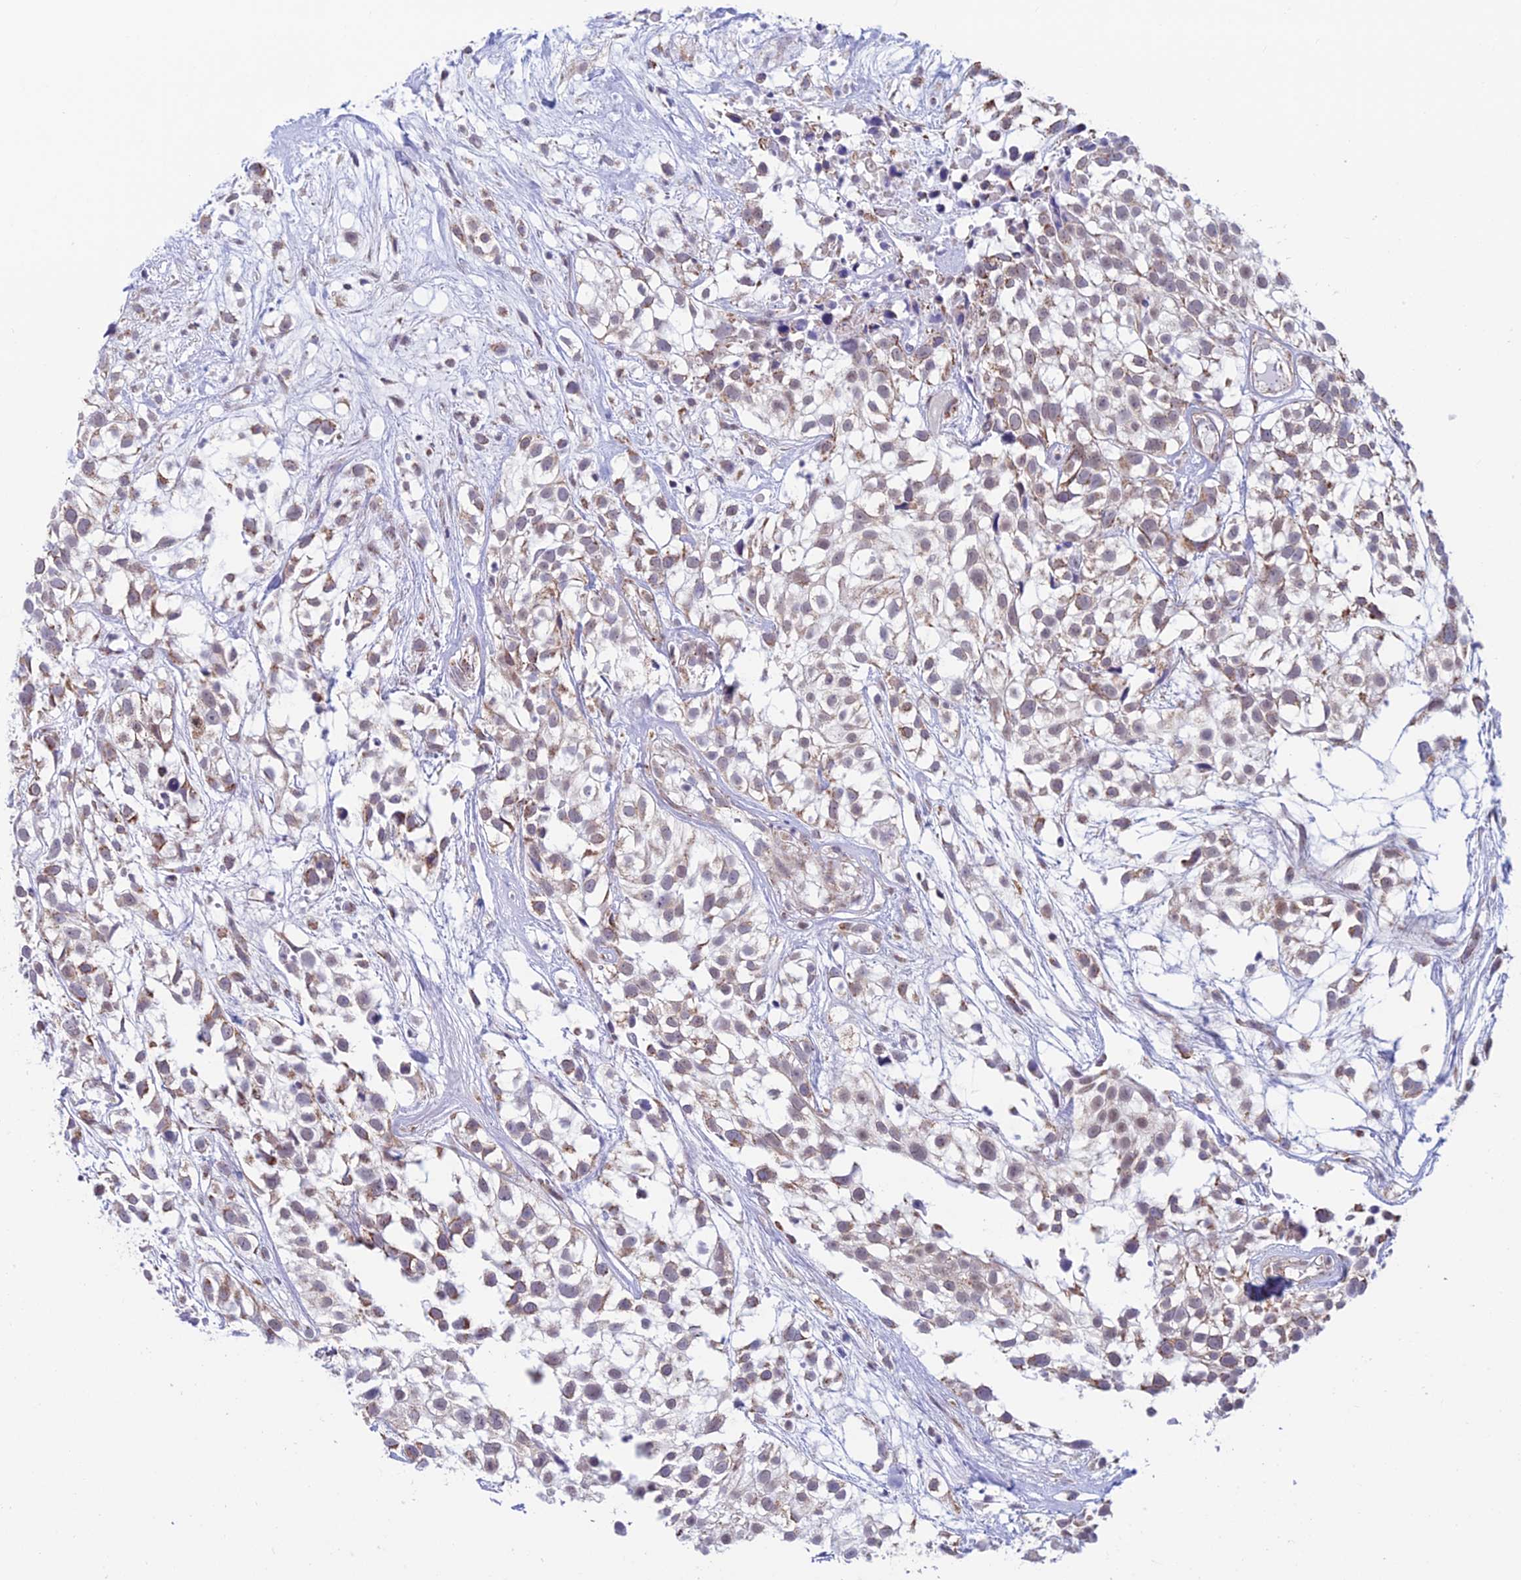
{"staining": {"intensity": "weak", "quantity": ">75%", "location": "cytoplasmic/membranous"}, "tissue": "urothelial cancer", "cell_type": "Tumor cells", "image_type": "cancer", "snomed": [{"axis": "morphology", "description": "Urothelial carcinoma, High grade"}, {"axis": "topography", "description": "Urinary bladder"}], "caption": "Urothelial cancer stained with immunohistochemistry (IHC) shows weak cytoplasmic/membranous staining in about >75% of tumor cells.", "gene": "ZNG1B", "patient": {"sex": "male", "age": 56}}